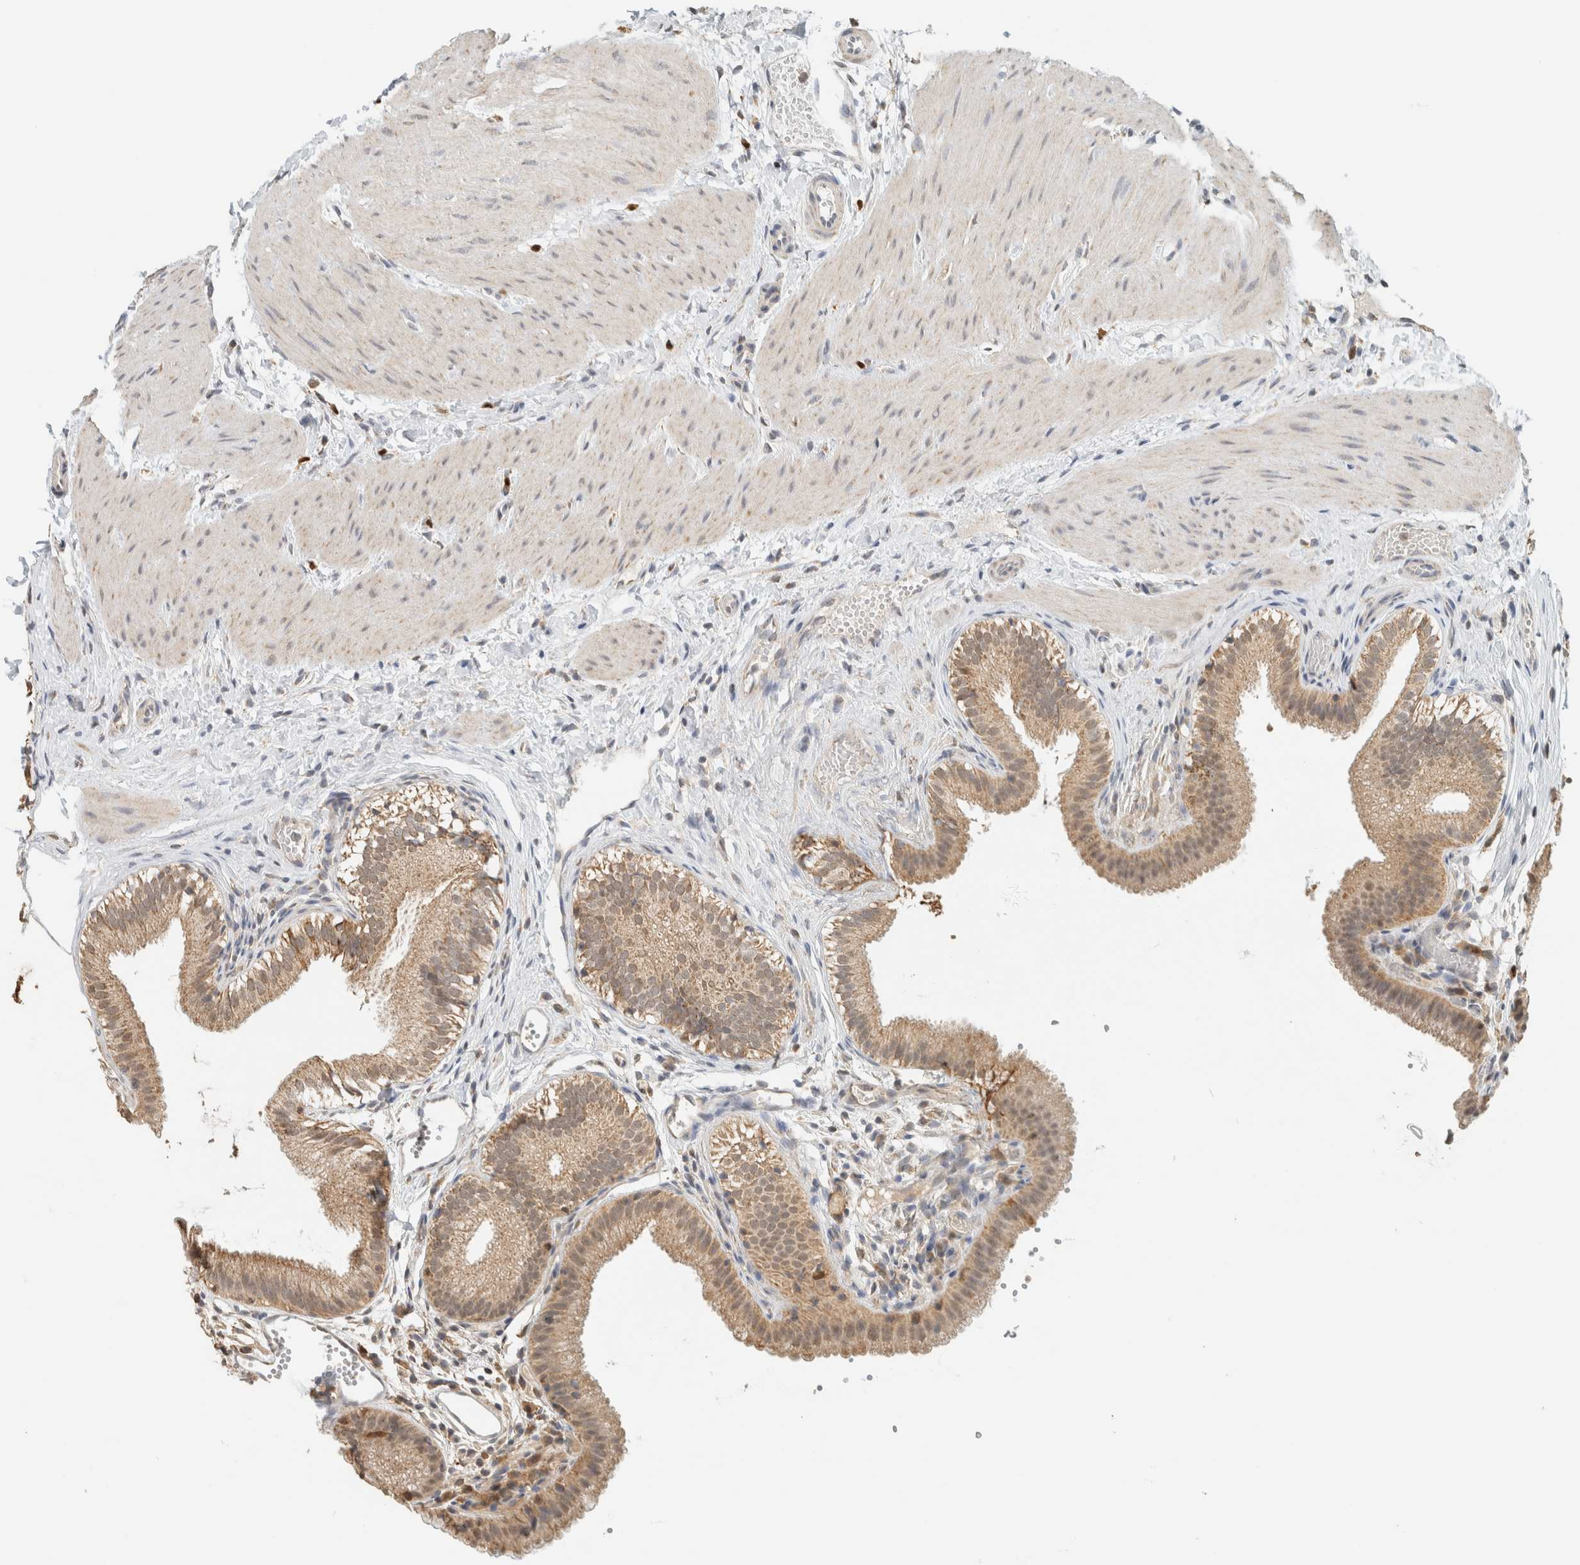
{"staining": {"intensity": "weak", "quantity": ">75%", "location": "cytoplasmic/membranous"}, "tissue": "gallbladder", "cell_type": "Glandular cells", "image_type": "normal", "snomed": [{"axis": "morphology", "description": "Normal tissue, NOS"}, {"axis": "topography", "description": "Gallbladder"}], "caption": "This is a micrograph of IHC staining of benign gallbladder, which shows weak expression in the cytoplasmic/membranous of glandular cells.", "gene": "CAPG", "patient": {"sex": "female", "age": 26}}